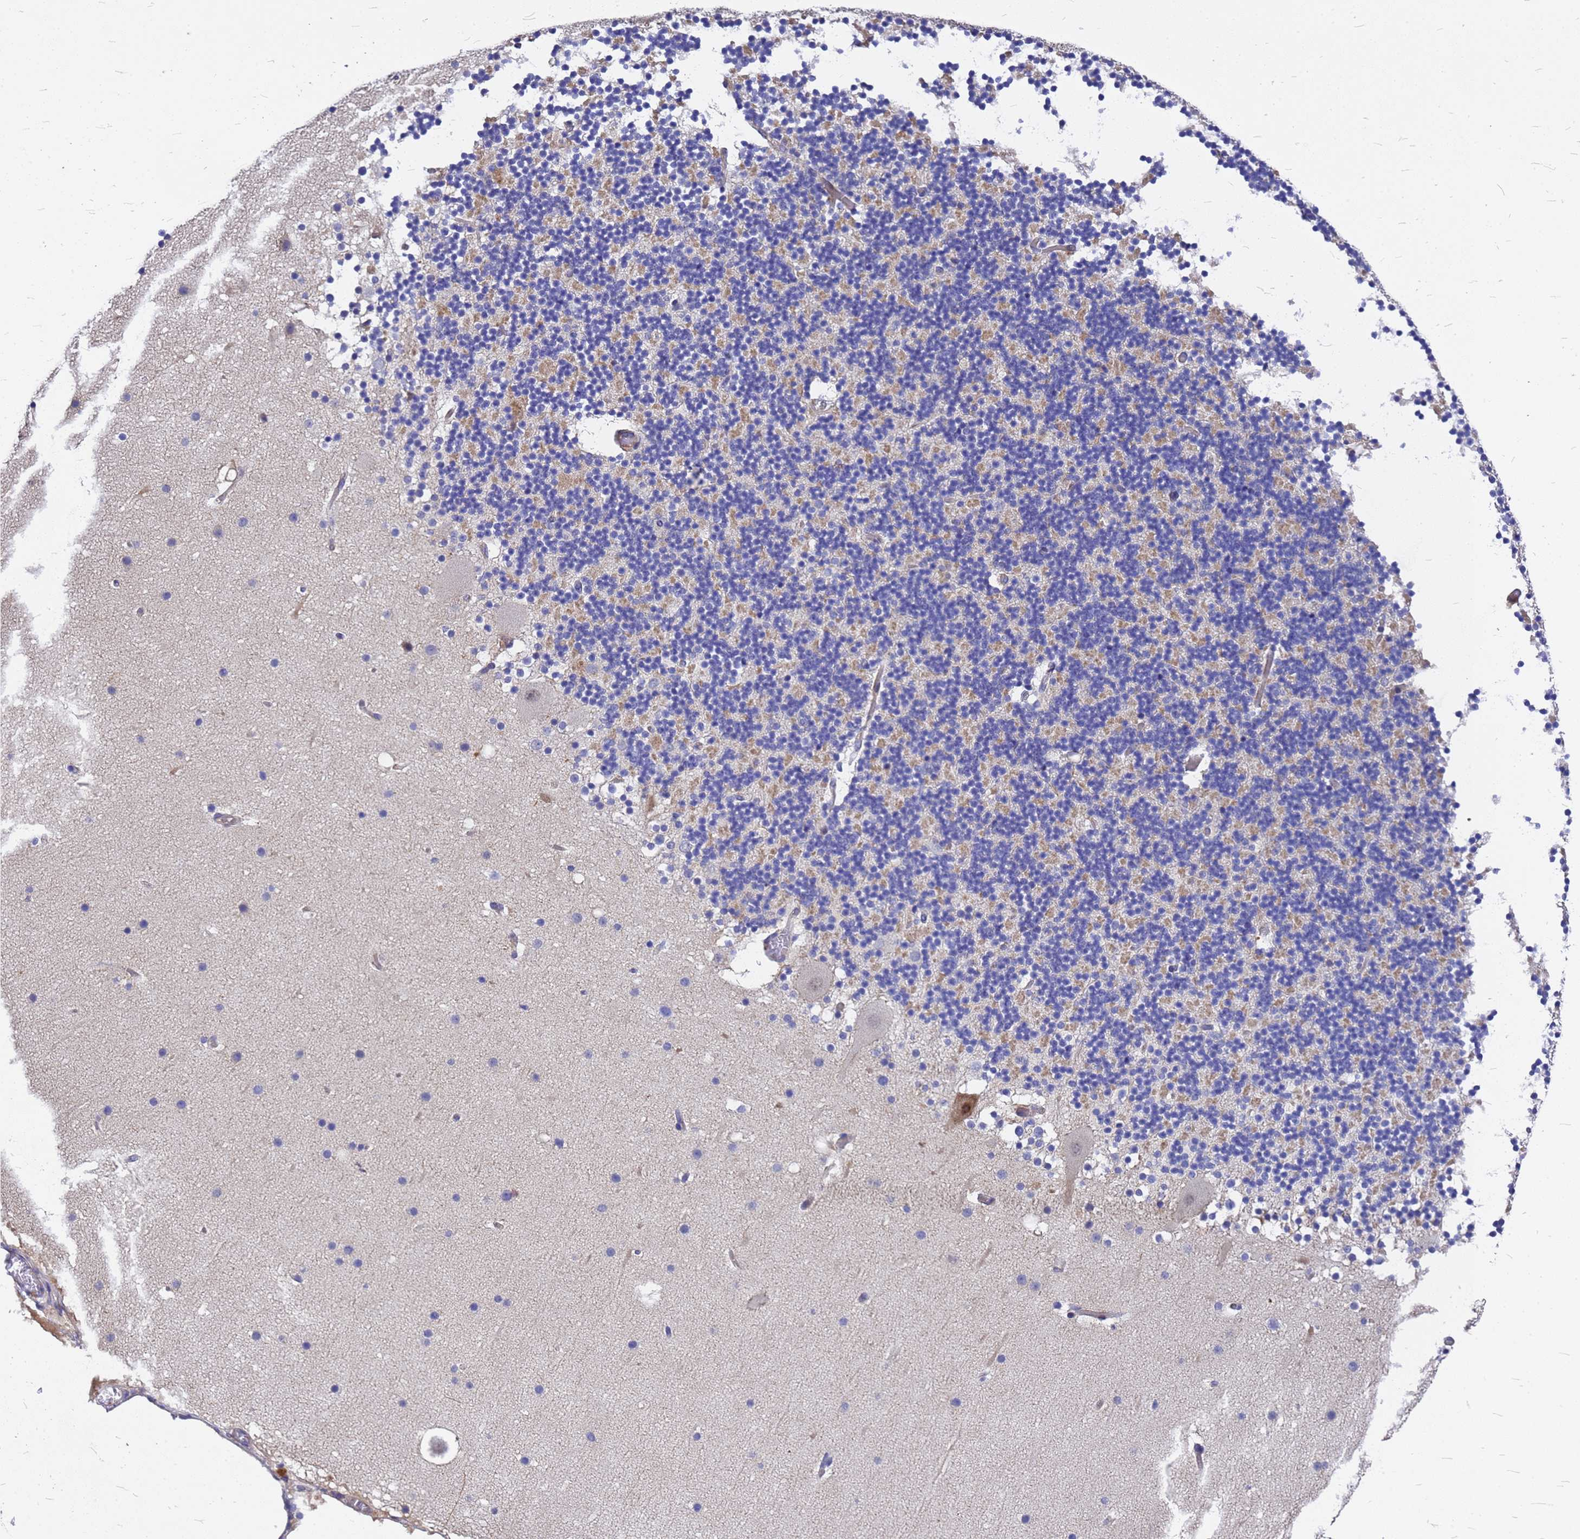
{"staining": {"intensity": "weak", "quantity": "25%-75%", "location": "cytoplasmic/membranous"}, "tissue": "cerebellum", "cell_type": "Cells in granular layer", "image_type": "normal", "snomed": [{"axis": "morphology", "description": "Normal tissue, NOS"}, {"axis": "topography", "description": "Cerebellum"}], "caption": "Weak cytoplasmic/membranous protein staining is identified in approximately 25%-75% of cells in granular layer in cerebellum. Immunohistochemistry (ihc) stains the protein in brown and the nuclei are stained blue.", "gene": "FBXW5", "patient": {"sex": "male", "age": 57}}